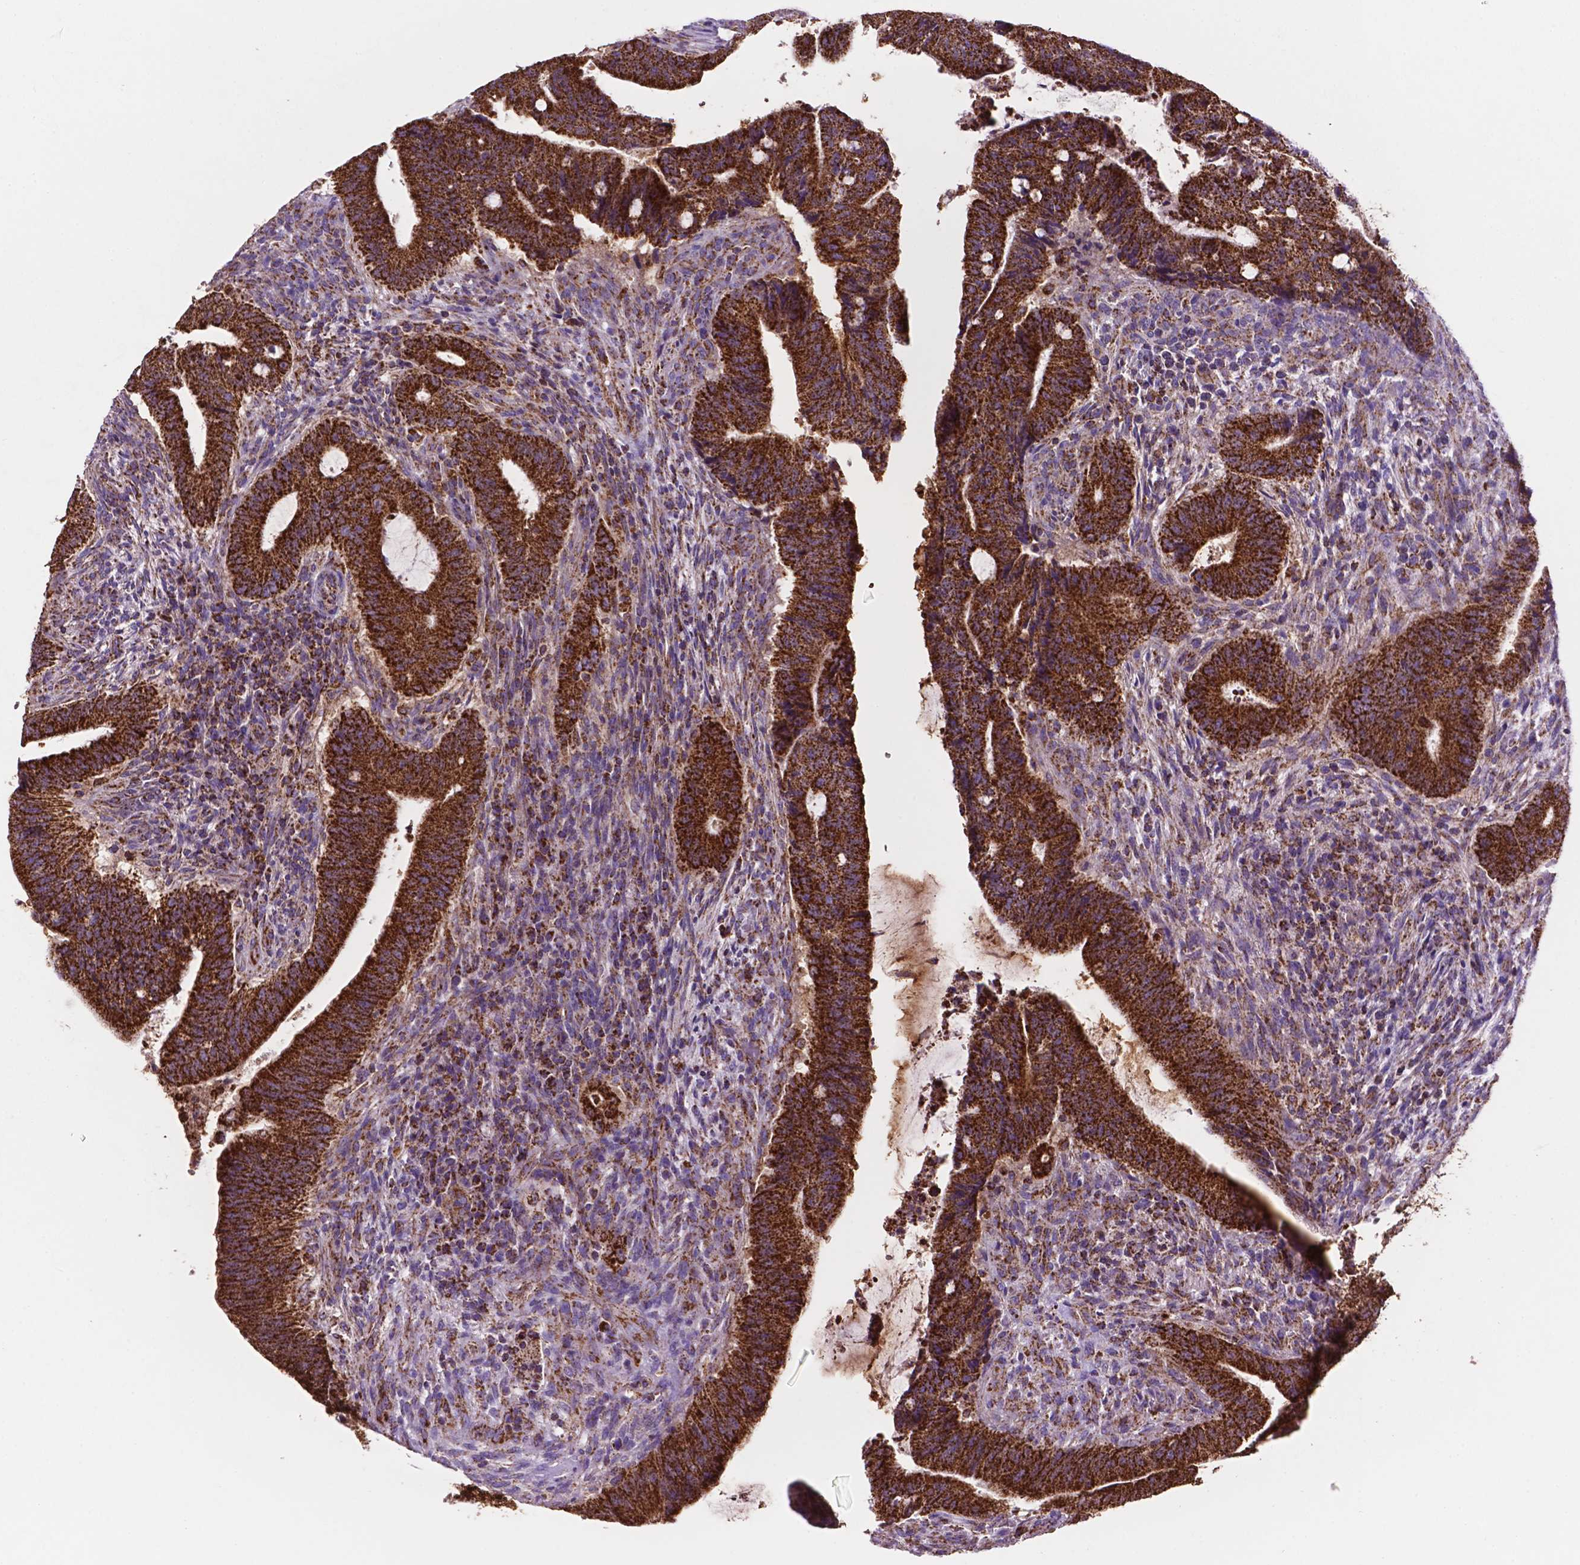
{"staining": {"intensity": "strong", "quantity": ">75%", "location": "cytoplasmic/membranous"}, "tissue": "colorectal cancer", "cell_type": "Tumor cells", "image_type": "cancer", "snomed": [{"axis": "morphology", "description": "Adenocarcinoma, NOS"}, {"axis": "topography", "description": "Colon"}], "caption": "About >75% of tumor cells in adenocarcinoma (colorectal) reveal strong cytoplasmic/membranous protein staining as visualized by brown immunohistochemical staining.", "gene": "HSPD1", "patient": {"sex": "female", "age": 43}}